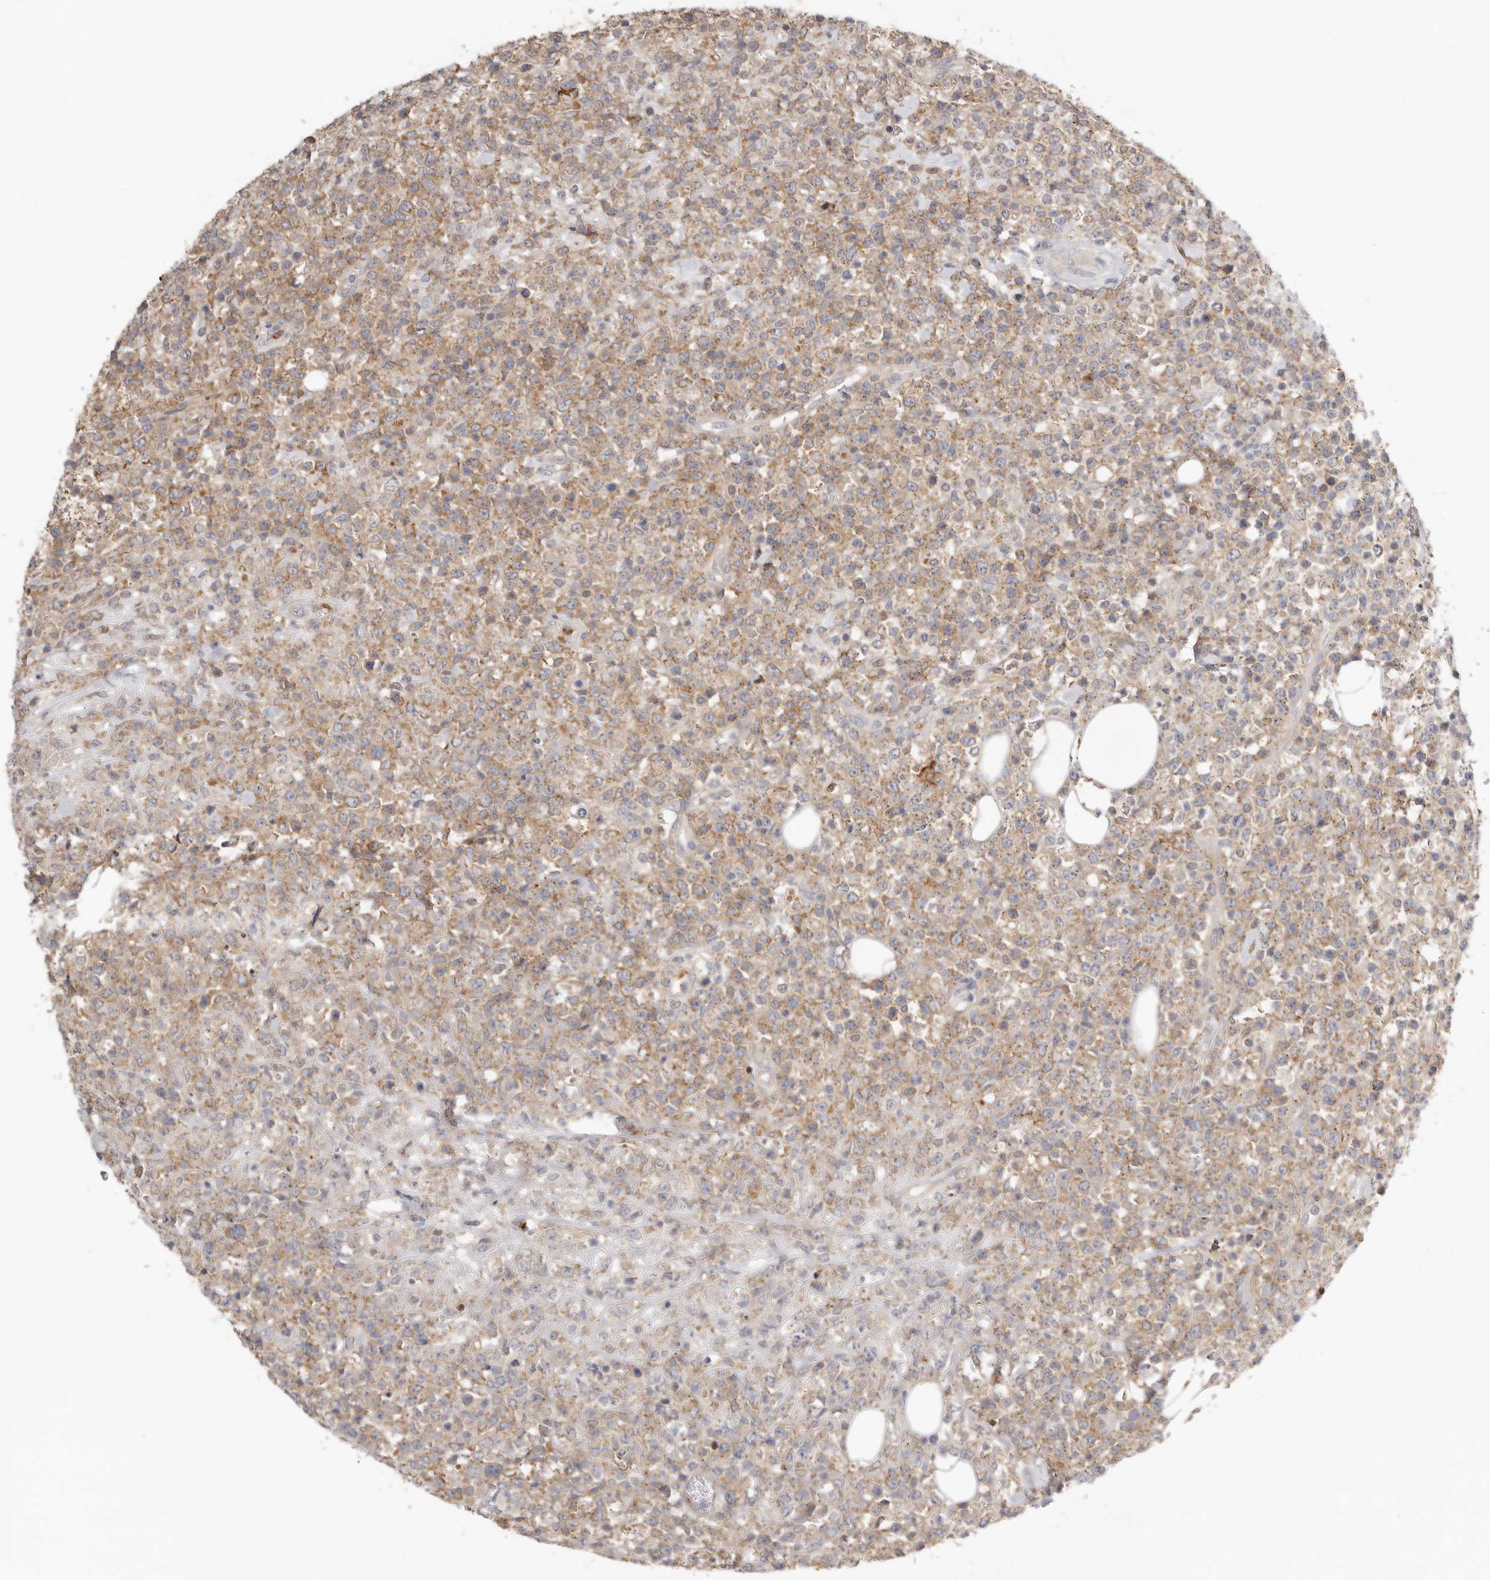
{"staining": {"intensity": "moderate", "quantity": ">75%", "location": "cytoplasmic/membranous"}, "tissue": "lymphoma", "cell_type": "Tumor cells", "image_type": "cancer", "snomed": [{"axis": "morphology", "description": "Malignant lymphoma, non-Hodgkin's type, High grade"}, {"axis": "topography", "description": "Colon"}], "caption": "Immunohistochemical staining of lymphoma reveals medium levels of moderate cytoplasmic/membranous expression in about >75% of tumor cells.", "gene": "MSRB2", "patient": {"sex": "female", "age": 53}}